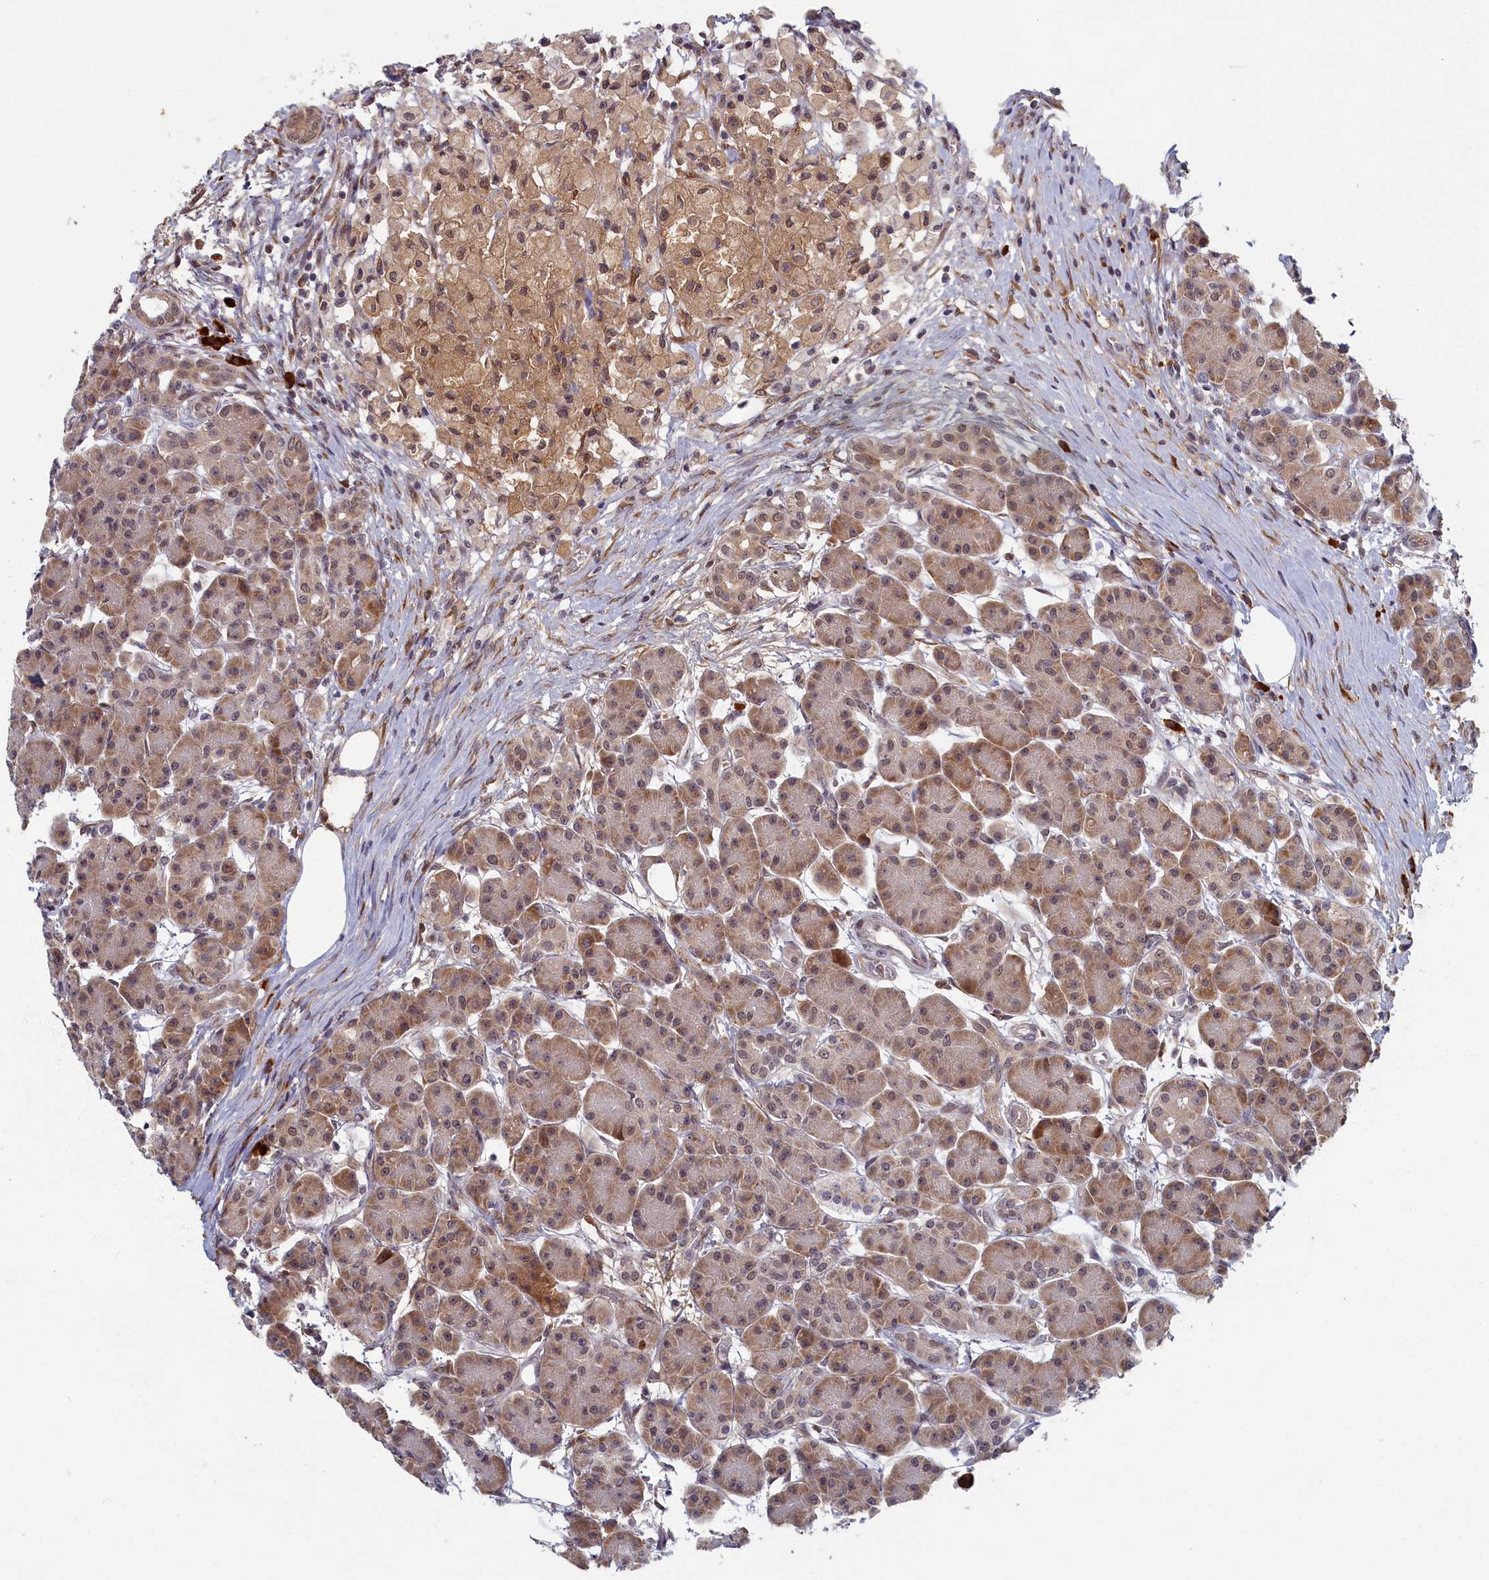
{"staining": {"intensity": "moderate", "quantity": "25%-75%", "location": "cytoplasmic/membranous,nuclear"}, "tissue": "pancreas", "cell_type": "Exocrine glandular cells", "image_type": "normal", "snomed": [{"axis": "morphology", "description": "Normal tissue, NOS"}, {"axis": "topography", "description": "Pancreas"}], "caption": "A micrograph of pancreas stained for a protein displays moderate cytoplasmic/membranous,nuclear brown staining in exocrine glandular cells.", "gene": "DNAJC17", "patient": {"sex": "male", "age": 63}}